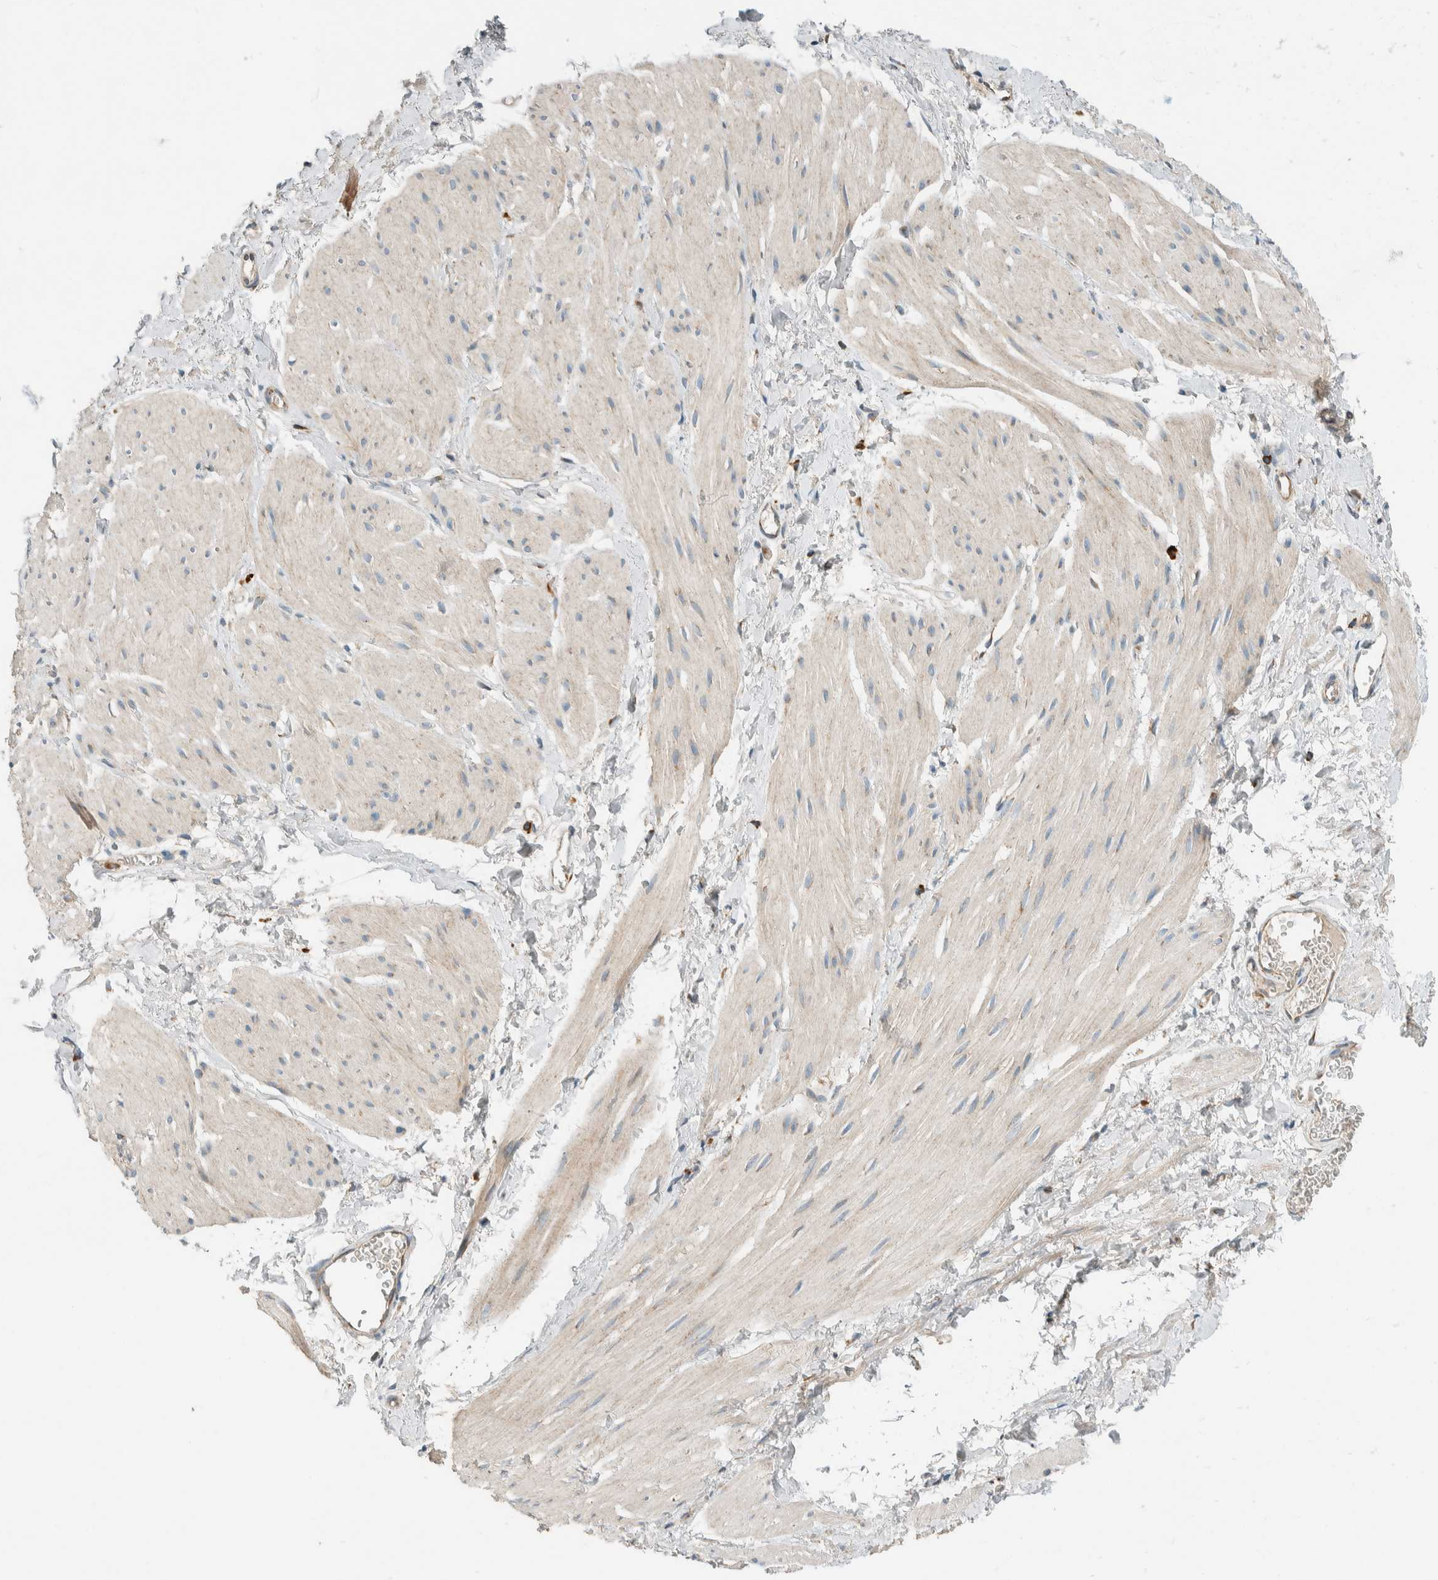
{"staining": {"intensity": "weak", "quantity": "<25%", "location": "cytoplasmic/membranous"}, "tissue": "smooth muscle", "cell_type": "Smooth muscle cells", "image_type": "normal", "snomed": [{"axis": "morphology", "description": "Normal tissue, NOS"}, {"axis": "topography", "description": "Smooth muscle"}], "caption": "Immunohistochemical staining of normal human smooth muscle demonstrates no significant positivity in smooth muscle cells. The staining is performed using DAB (3,3'-diaminobenzidine) brown chromogen with nuclei counter-stained in using hematoxylin.", "gene": "SPAG5", "patient": {"sex": "male", "age": 16}}